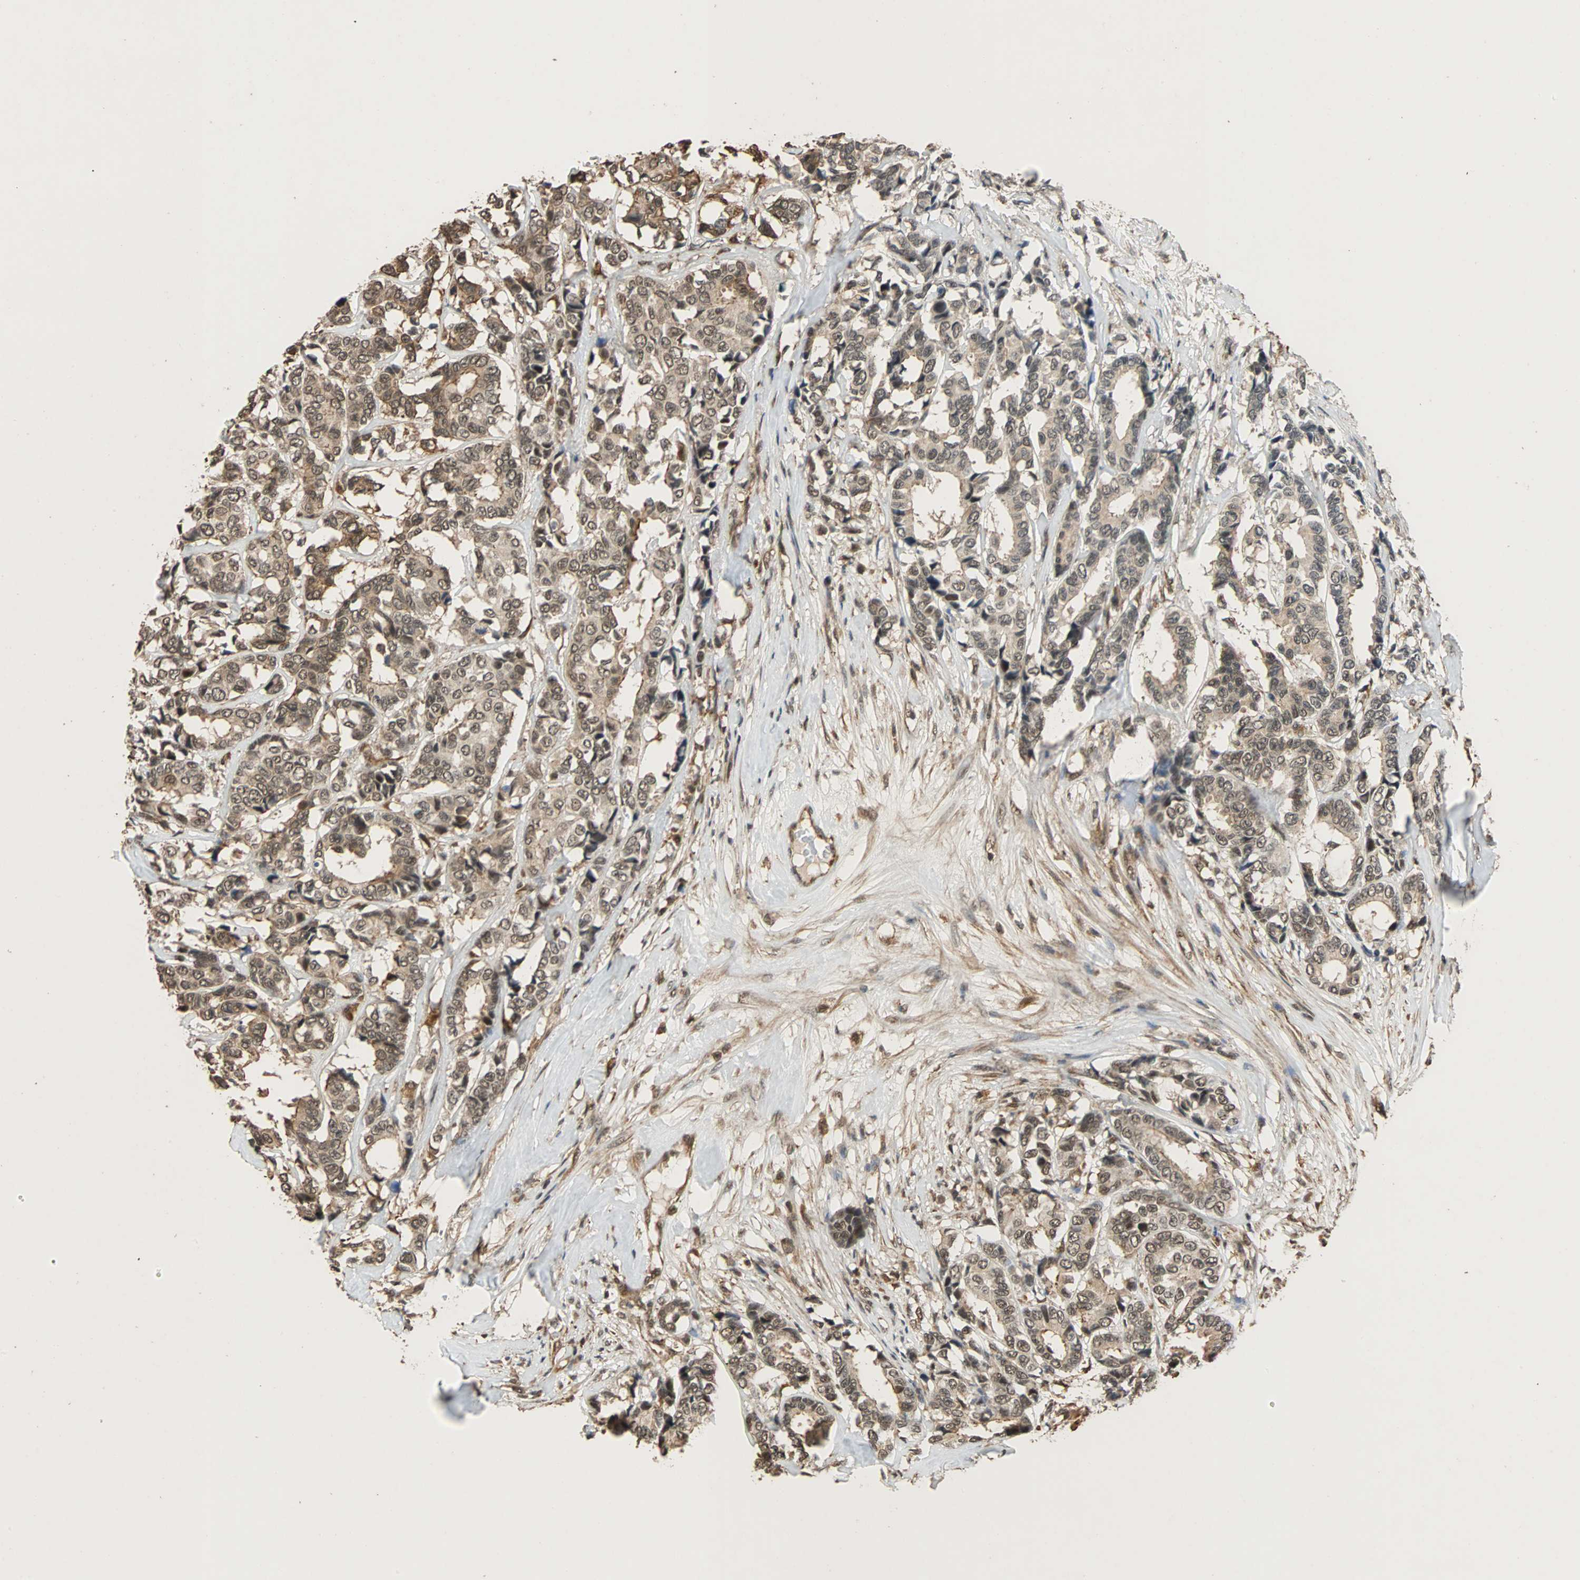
{"staining": {"intensity": "moderate", "quantity": ">75%", "location": "cytoplasmic/membranous,nuclear"}, "tissue": "breast cancer", "cell_type": "Tumor cells", "image_type": "cancer", "snomed": [{"axis": "morphology", "description": "Duct carcinoma"}, {"axis": "topography", "description": "Breast"}], "caption": "The micrograph shows immunohistochemical staining of infiltrating ductal carcinoma (breast). There is moderate cytoplasmic/membranous and nuclear expression is seen in approximately >75% of tumor cells.", "gene": "CDC5L", "patient": {"sex": "female", "age": 87}}